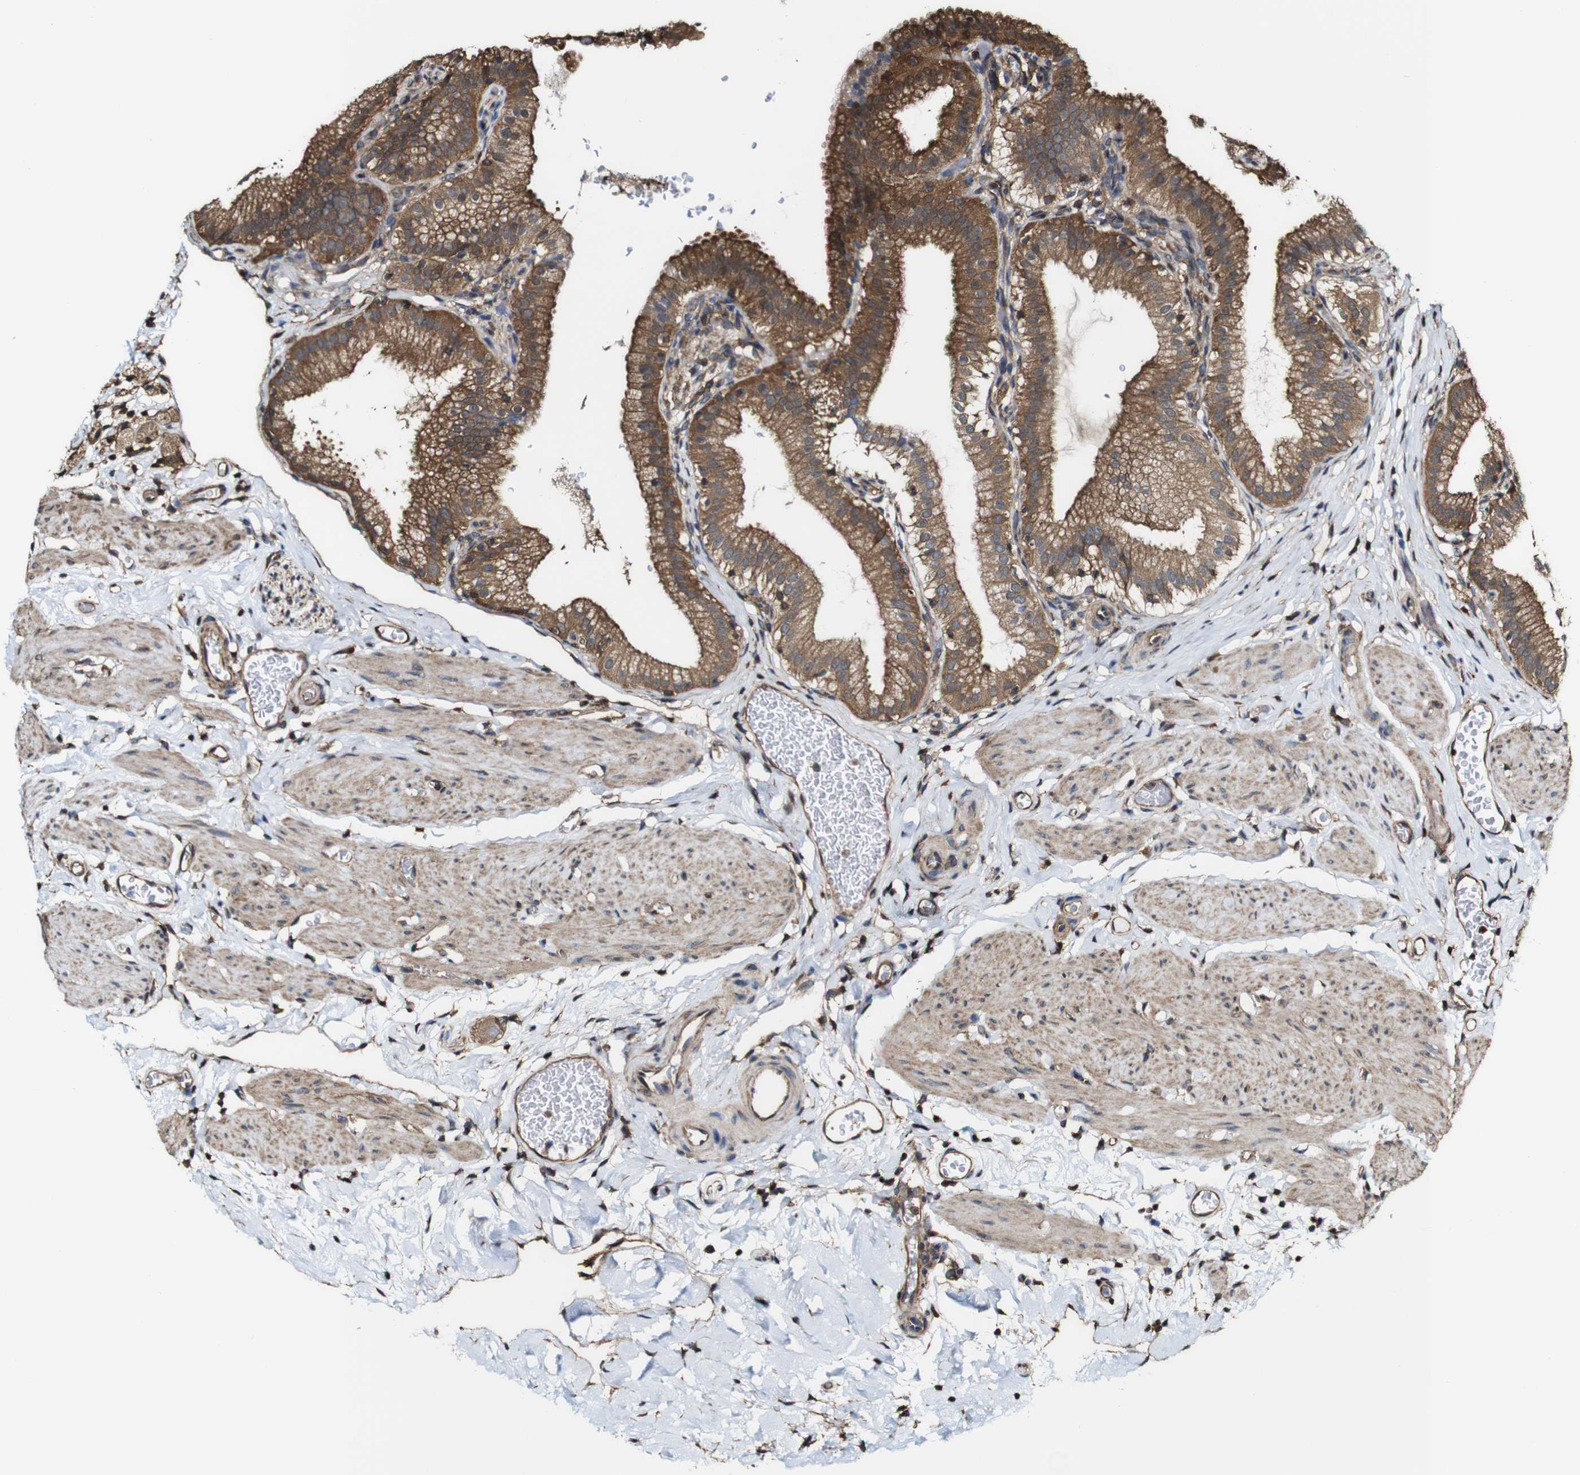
{"staining": {"intensity": "moderate", "quantity": ">75%", "location": "cytoplasmic/membranous"}, "tissue": "gallbladder", "cell_type": "Glandular cells", "image_type": "normal", "snomed": [{"axis": "morphology", "description": "Normal tissue, NOS"}, {"axis": "topography", "description": "Gallbladder"}], "caption": "Brown immunohistochemical staining in normal gallbladder exhibits moderate cytoplasmic/membranous staining in approximately >75% of glandular cells.", "gene": "PTPRR", "patient": {"sex": "male", "age": 54}}